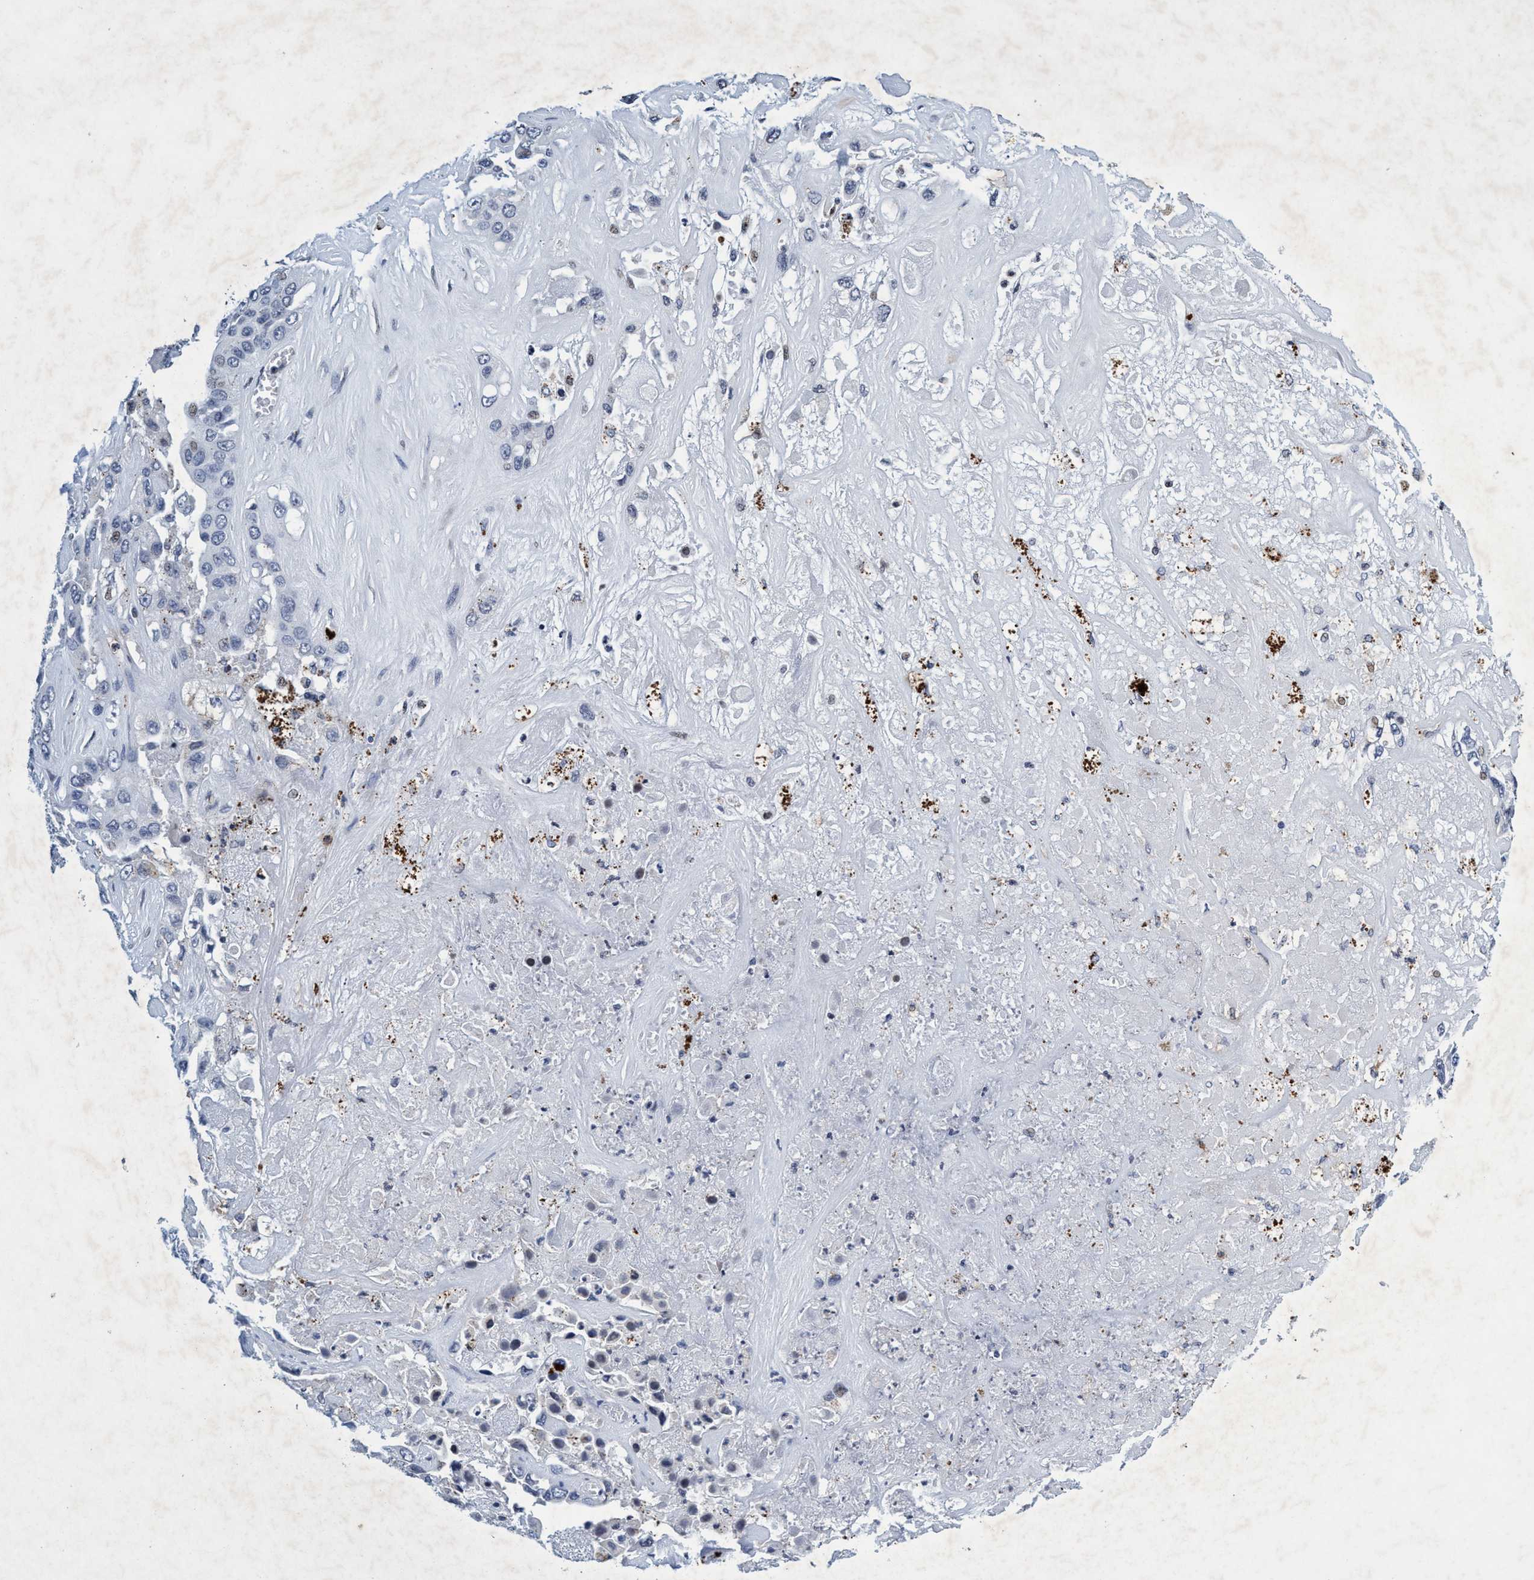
{"staining": {"intensity": "negative", "quantity": "none", "location": "none"}, "tissue": "liver cancer", "cell_type": "Tumor cells", "image_type": "cancer", "snomed": [{"axis": "morphology", "description": "Cholangiocarcinoma"}, {"axis": "topography", "description": "Liver"}], "caption": "IHC of human liver cholangiocarcinoma reveals no positivity in tumor cells.", "gene": "GRB14", "patient": {"sex": "female", "age": 52}}